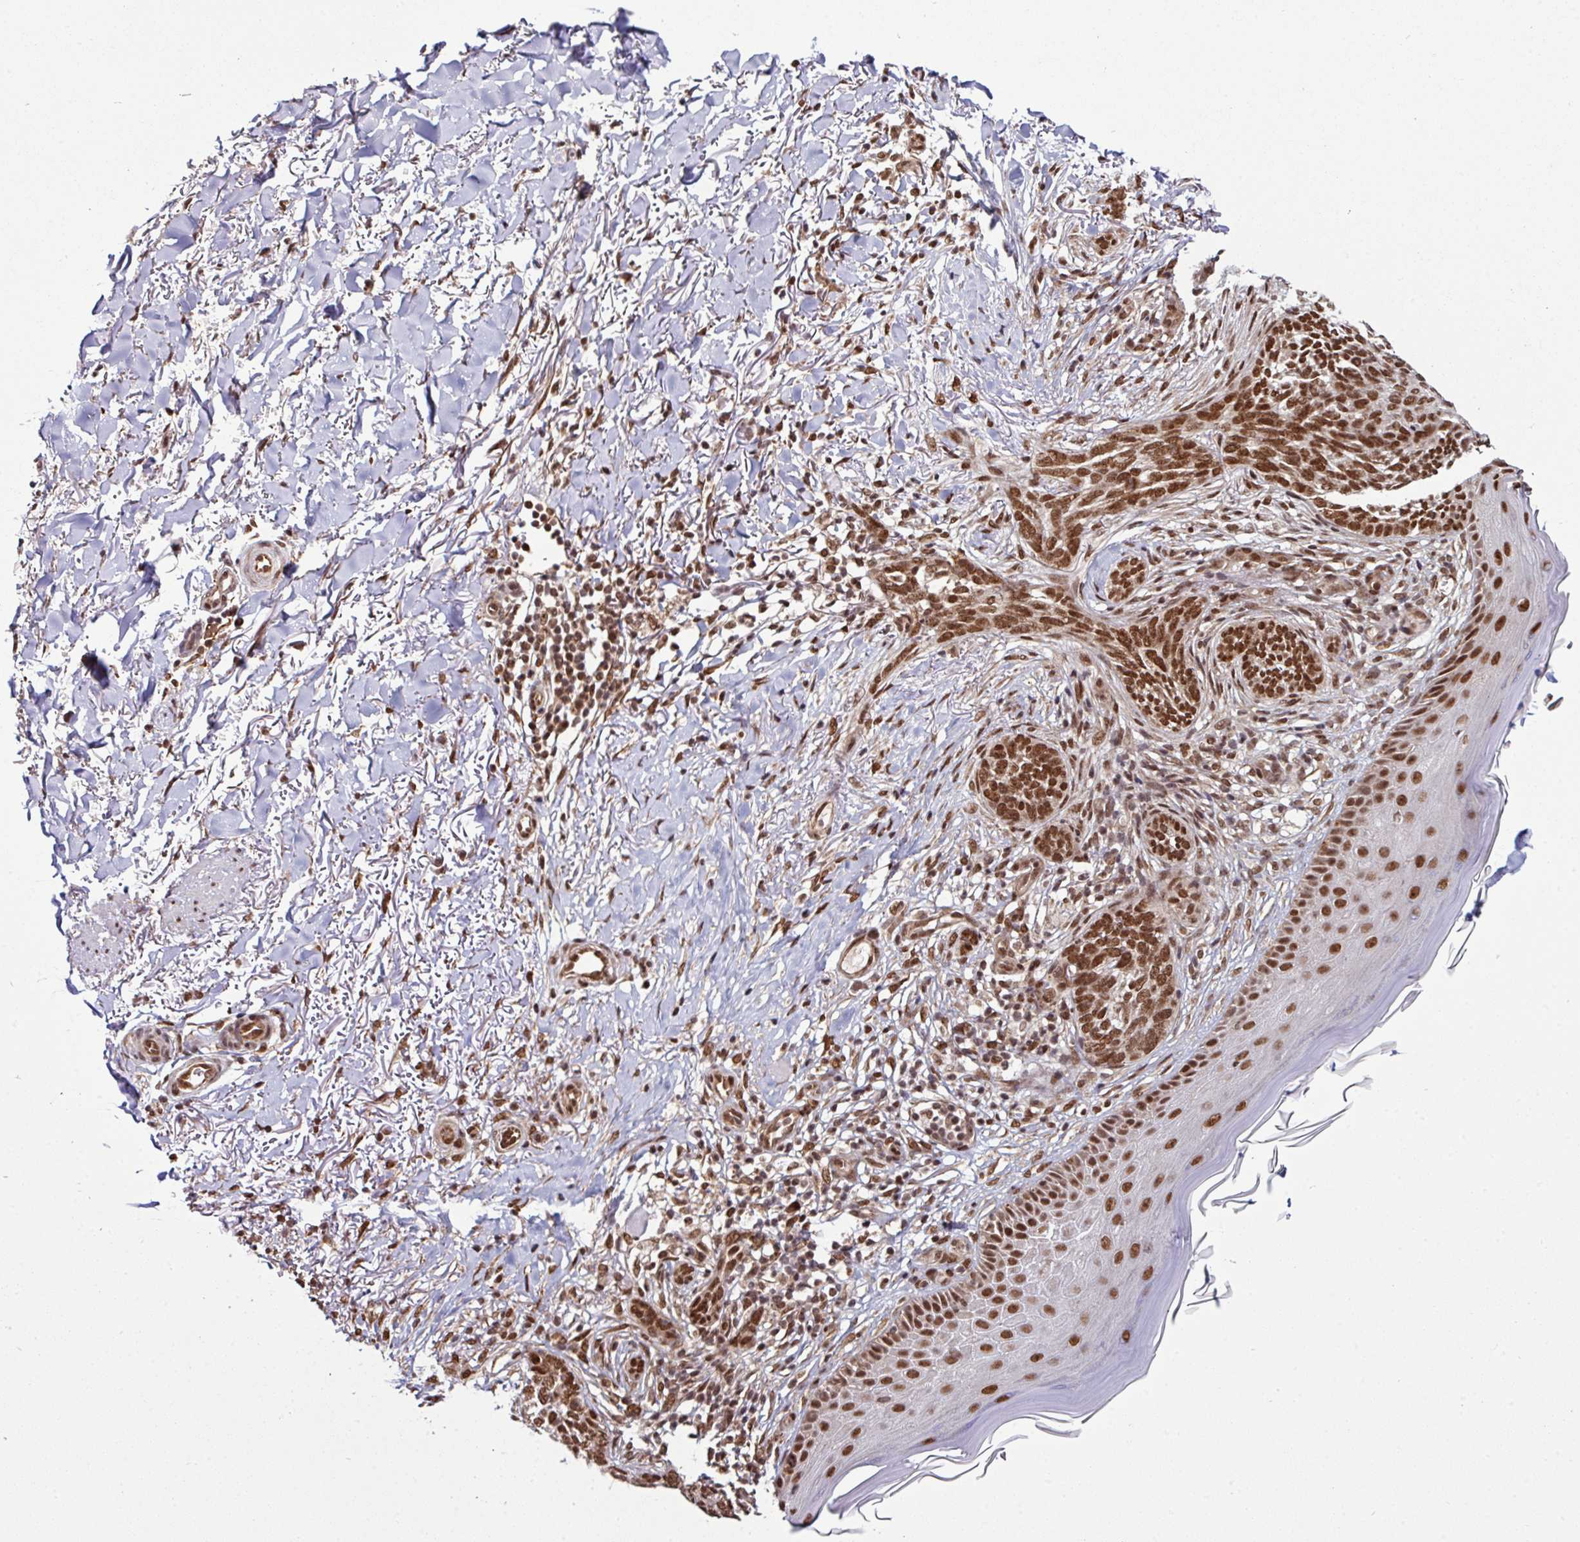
{"staining": {"intensity": "strong", "quantity": ">75%", "location": "nuclear"}, "tissue": "skin cancer", "cell_type": "Tumor cells", "image_type": "cancer", "snomed": [{"axis": "morphology", "description": "Normal tissue, NOS"}, {"axis": "morphology", "description": "Basal cell carcinoma"}, {"axis": "topography", "description": "Skin"}], "caption": "Immunohistochemistry image of neoplastic tissue: human skin cancer stained using IHC shows high levels of strong protein expression localized specifically in the nuclear of tumor cells, appearing as a nuclear brown color.", "gene": "MORF4L2", "patient": {"sex": "female", "age": 67}}